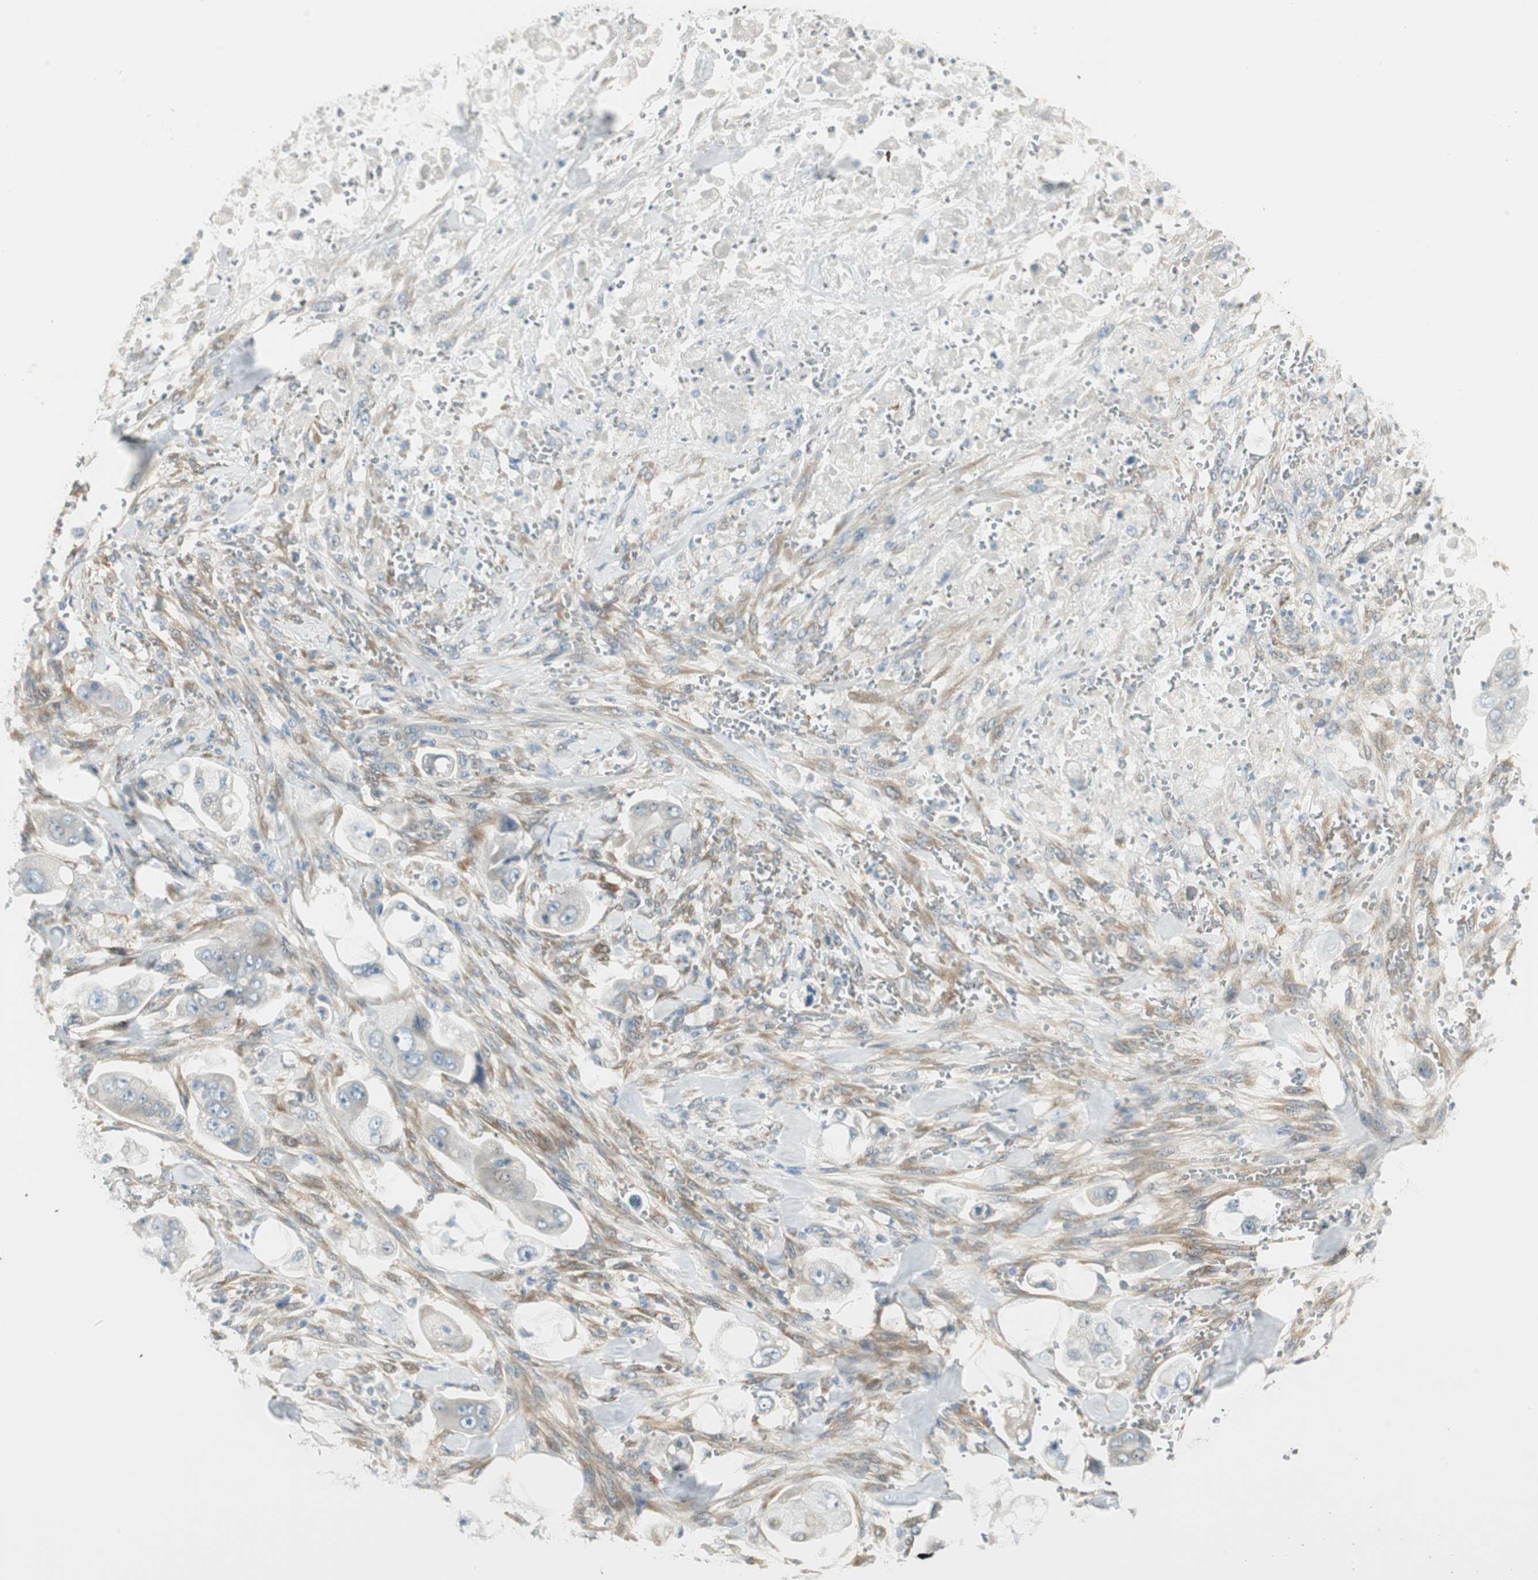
{"staining": {"intensity": "negative", "quantity": "none", "location": "none"}, "tissue": "stomach cancer", "cell_type": "Tumor cells", "image_type": "cancer", "snomed": [{"axis": "morphology", "description": "Adenocarcinoma, NOS"}, {"axis": "topography", "description": "Stomach"}], "caption": "Immunohistochemistry histopathology image of neoplastic tissue: stomach adenocarcinoma stained with DAB (3,3'-diaminobenzidine) exhibits no significant protein positivity in tumor cells.", "gene": "STON1-GTF2A1L", "patient": {"sex": "male", "age": 62}}